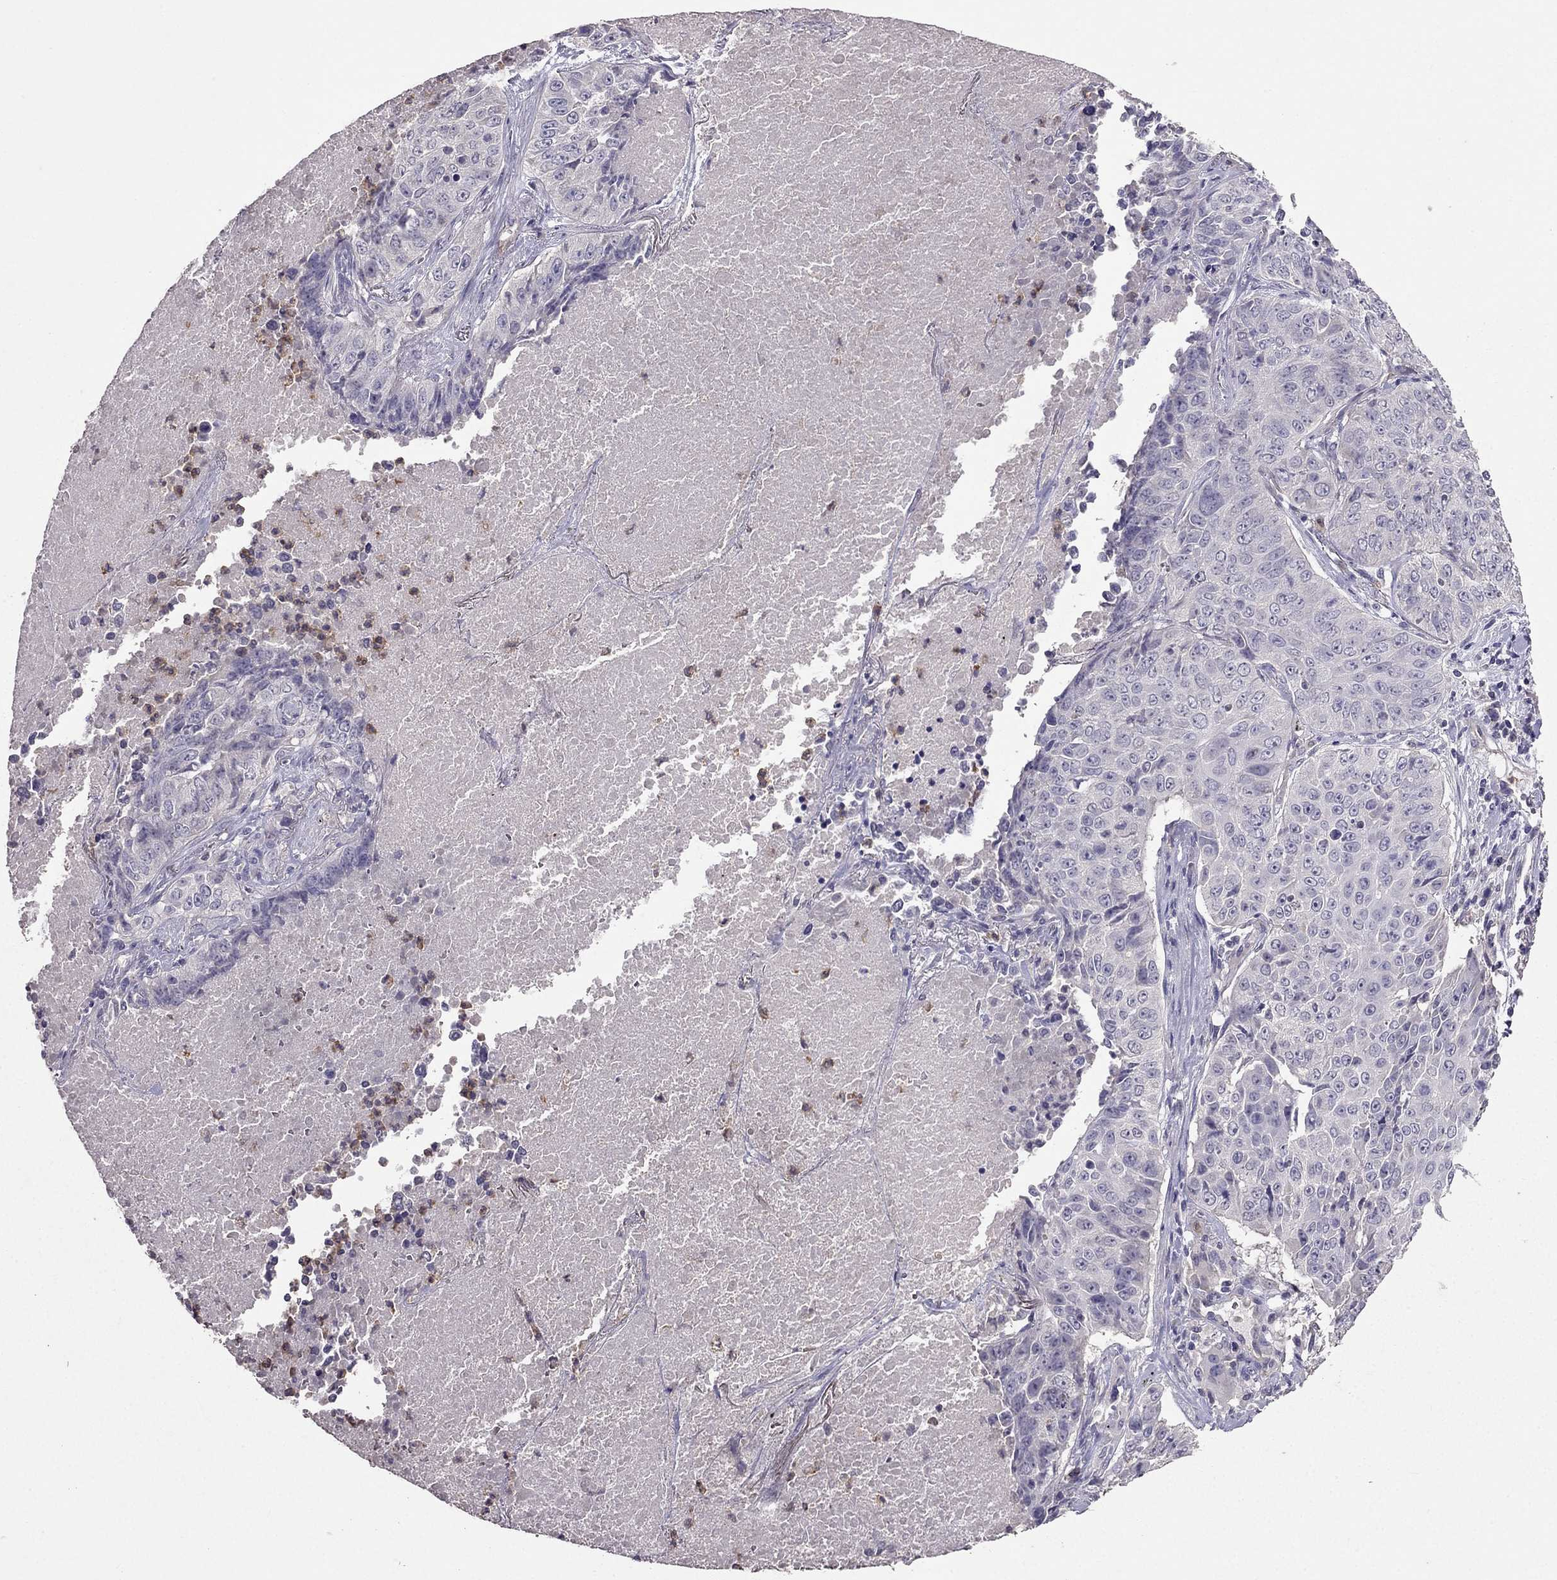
{"staining": {"intensity": "negative", "quantity": "none", "location": "none"}, "tissue": "lung cancer", "cell_type": "Tumor cells", "image_type": "cancer", "snomed": [{"axis": "morphology", "description": "Normal tissue, NOS"}, {"axis": "morphology", "description": "Squamous cell carcinoma, NOS"}, {"axis": "topography", "description": "Bronchus"}, {"axis": "topography", "description": "Lung"}], "caption": "Tumor cells show no significant staining in lung cancer.", "gene": "RFLNB", "patient": {"sex": "male", "age": 64}}